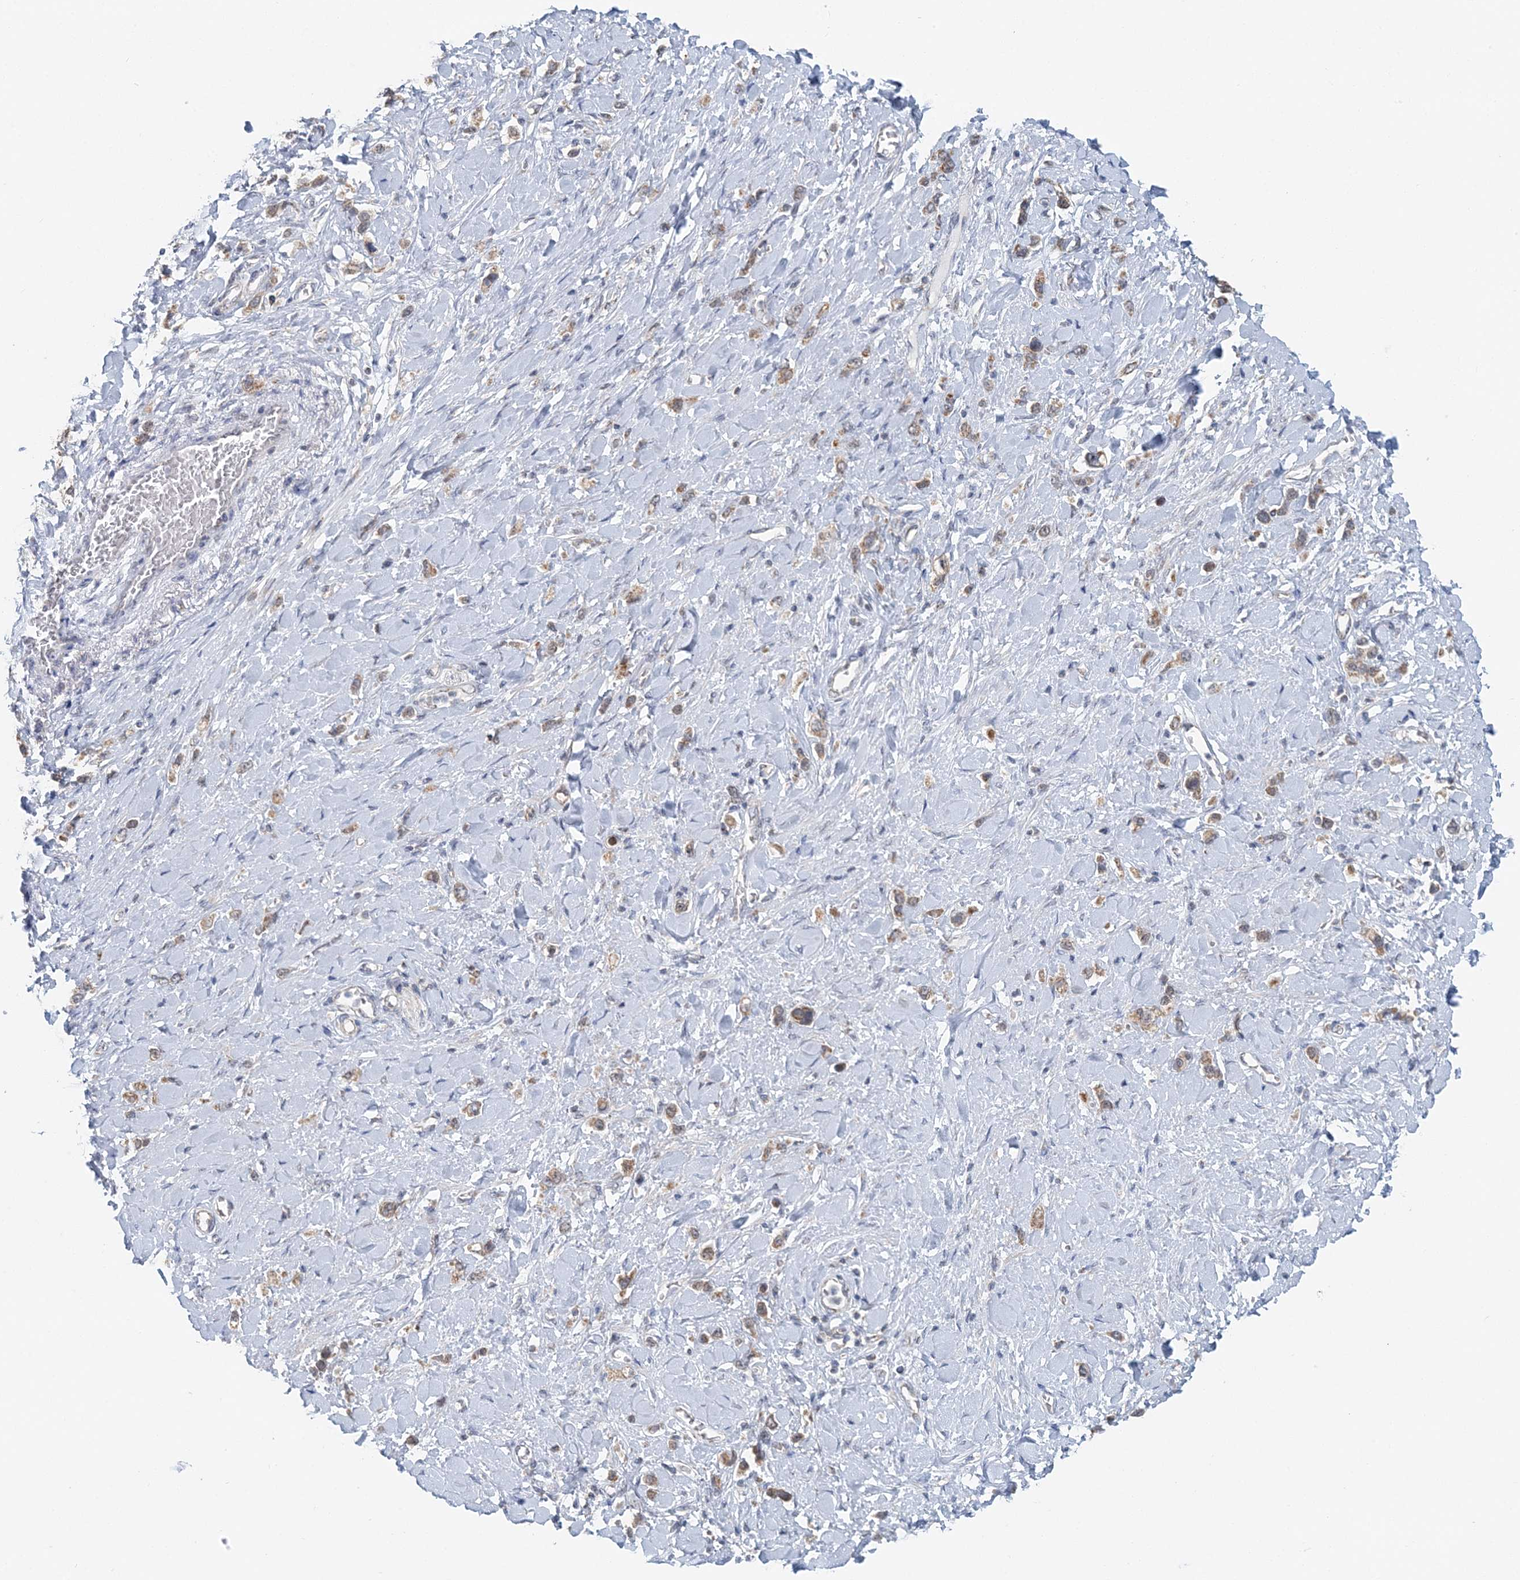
{"staining": {"intensity": "moderate", "quantity": ">75%", "location": "cytoplasmic/membranous"}, "tissue": "stomach cancer", "cell_type": "Tumor cells", "image_type": "cancer", "snomed": [{"axis": "morphology", "description": "Normal tissue, NOS"}, {"axis": "morphology", "description": "Adenocarcinoma, NOS"}, {"axis": "topography", "description": "Stomach, upper"}, {"axis": "topography", "description": "Stomach"}], "caption": "This is an image of immunohistochemistry (IHC) staining of adenocarcinoma (stomach), which shows moderate expression in the cytoplasmic/membranous of tumor cells.", "gene": "RNF150", "patient": {"sex": "female", "age": 65}}